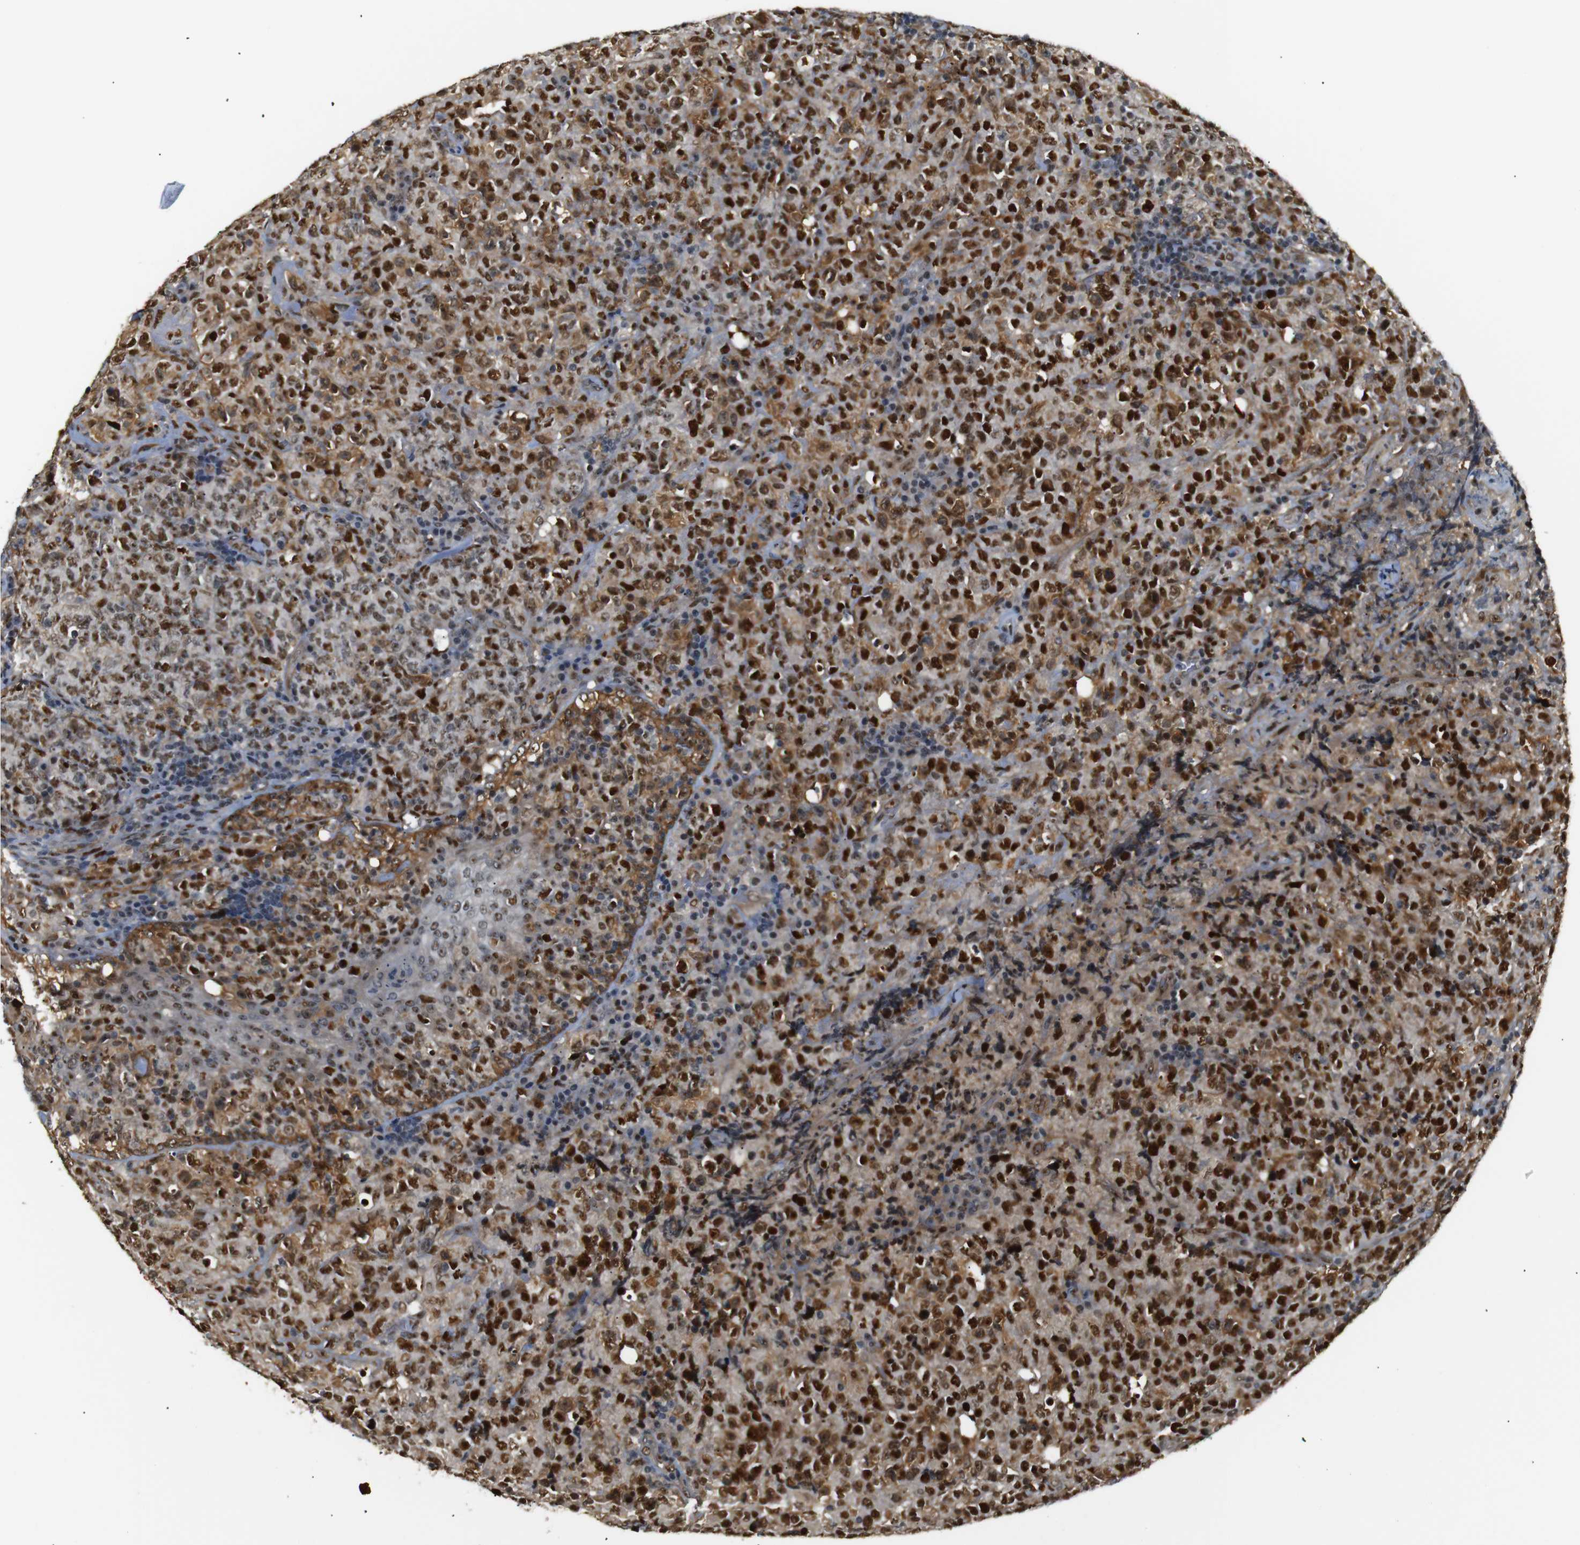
{"staining": {"intensity": "strong", "quantity": ">75%", "location": "nuclear"}, "tissue": "lymphoma", "cell_type": "Tumor cells", "image_type": "cancer", "snomed": [{"axis": "morphology", "description": "Malignant lymphoma, non-Hodgkin's type, High grade"}, {"axis": "topography", "description": "Tonsil"}], "caption": "Human high-grade malignant lymphoma, non-Hodgkin's type stained for a protein (brown) demonstrates strong nuclear positive expression in approximately >75% of tumor cells.", "gene": "PARN", "patient": {"sex": "female", "age": 36}}